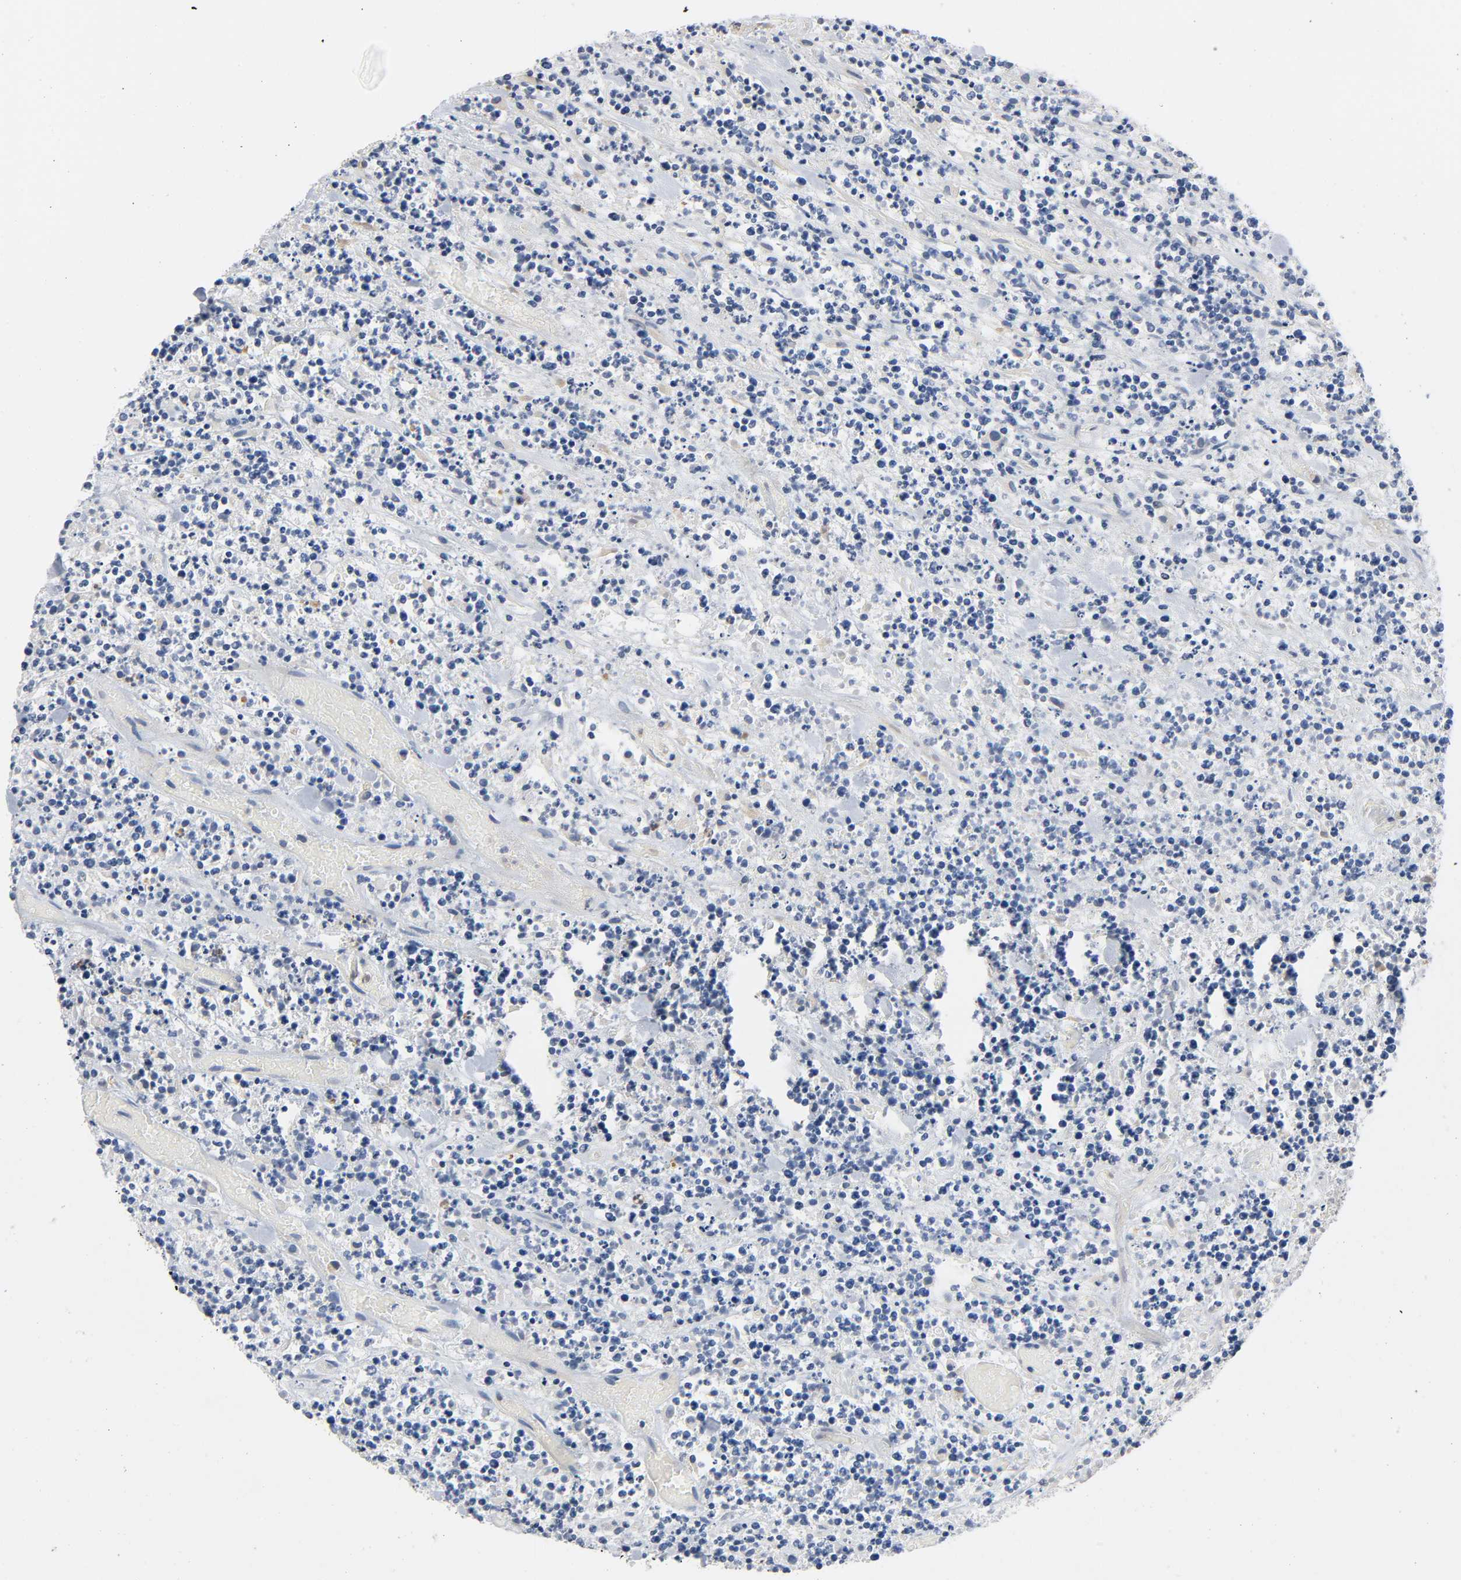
{"staining": {"intensity": "negative", "quantity": "none", "location": "none"}, "tissue": "lymphoma", "cell_type": "Tumor cells", "image_type": "cancer", "snomed": [{"axis": "morphology", "description": "Malignant lymphoma, non-Hodgkin's type, High grade"}, {"axis": "topography", "description": "Soft tissue"}], "caption": "IHC micrograph of neoplastic tissue: human malignant lymphoma, non-Hodgkin's type (high-grade) stained with DAB (3,3'-diaminobenzidine) displays no significant protein staining in tumor cells. (DAB IHC with hematoxylin counter stain).", "gene": "ASB6", "patient": {"sex": "male", "age": 18}}